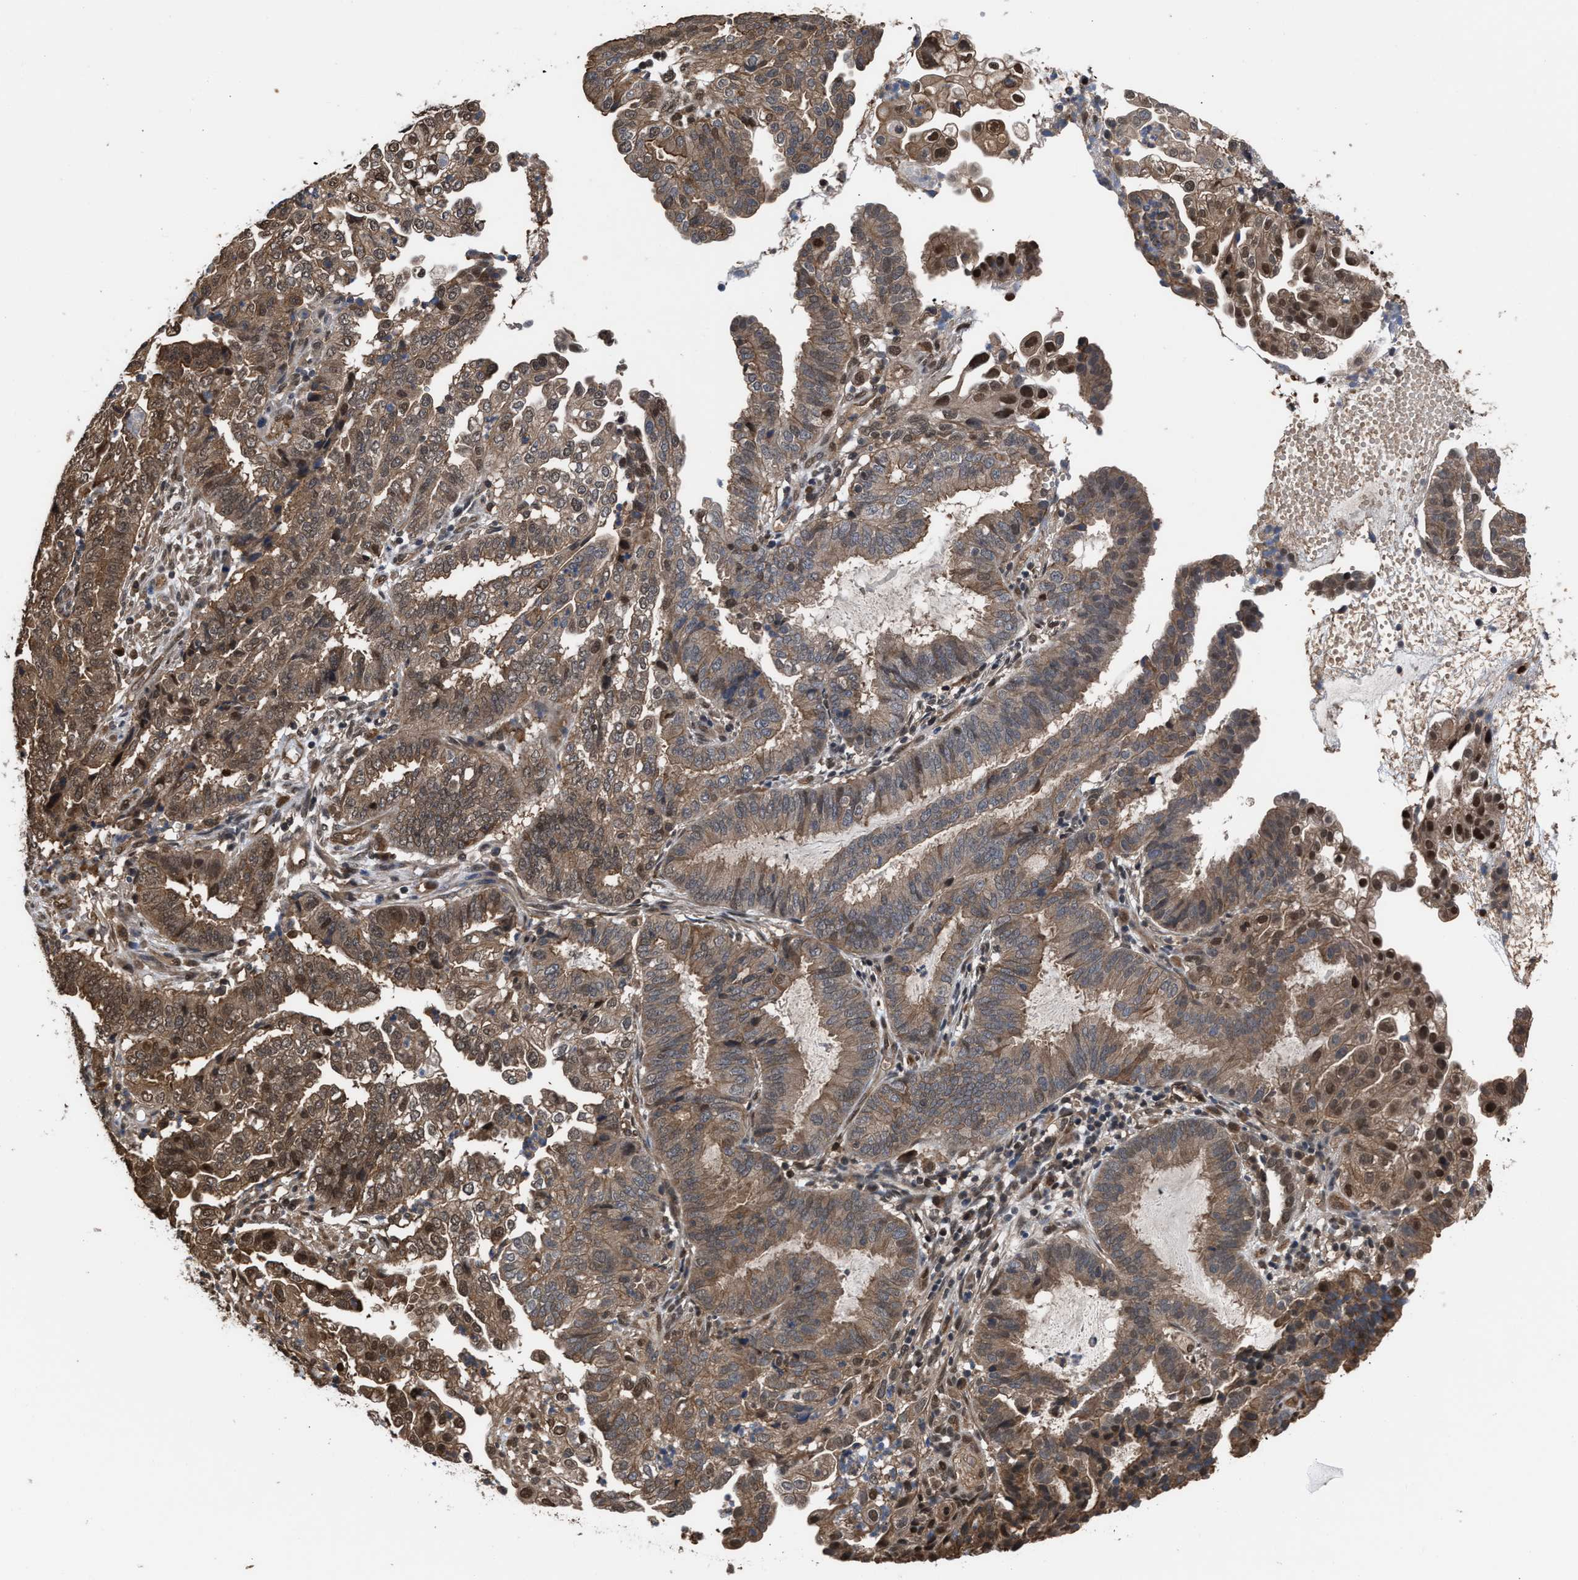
{"staining": {"intensity": "moderate", "quantity": ">75%", "location": "cytoplasmic/membranous,nuclear"}, "tissue": "endometrial cancer", "cell_type": "Tumor cells", "image_type": "cancer", "snomed": [{"axis": "morphology", "description": "Adenocarcinoma, NOS"}, {"axis": "topography", "description": "Endometrium"}], "caption": "Tumor cells show medium levels of moderate cytoplasmic/membranous and nuclear expression in about >75% of cells in endometrial adenocarcinoma.", "gene": "SCAI", "patient": {"sex": "female", "age": 51}}